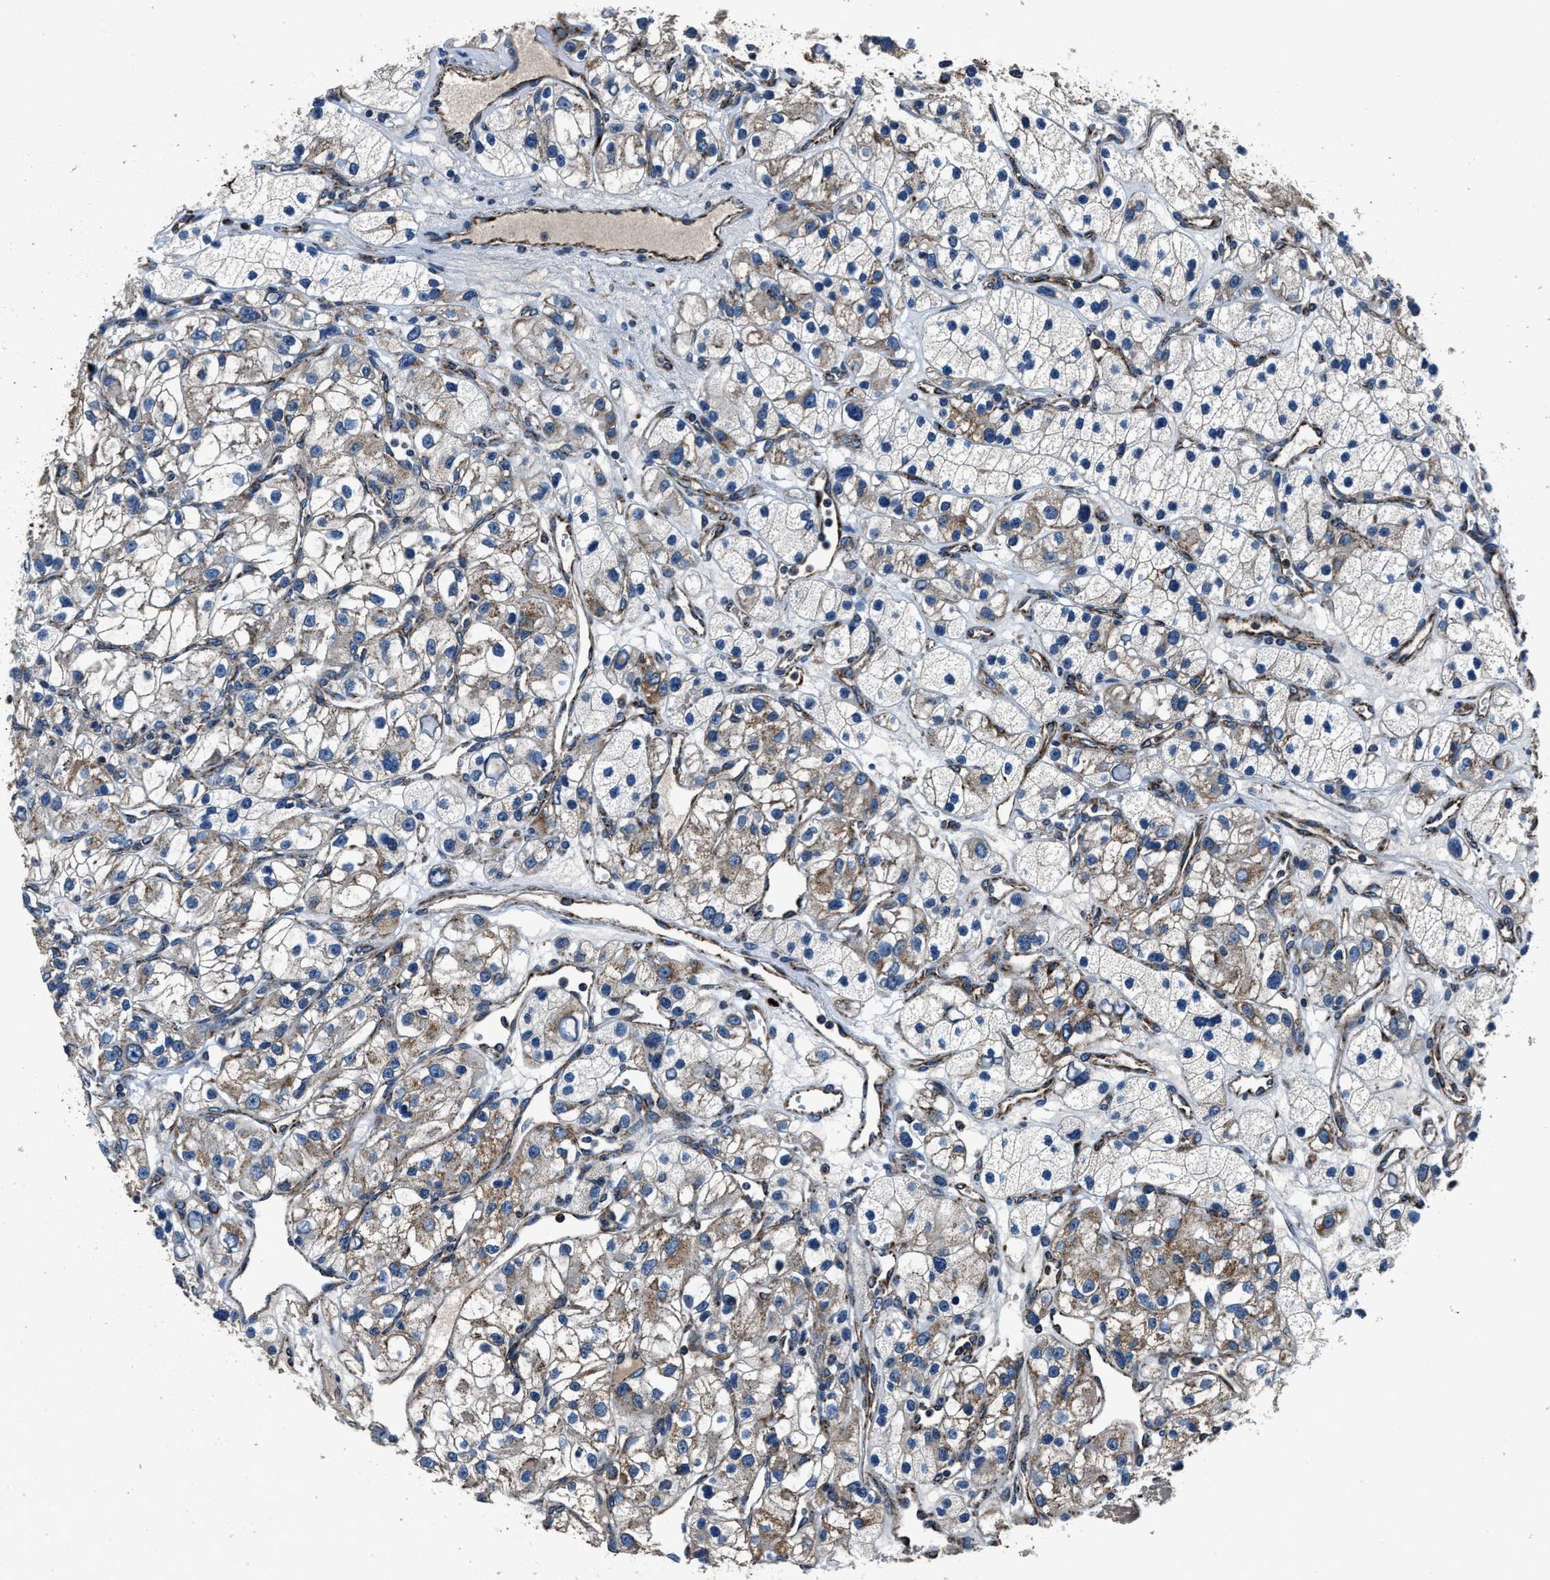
{"staining": {"intensity": "weak", "quantity": "25%-75%", "location": "cytoplasmic/membranous"}, "tissue": "renal cancer", "cell_type": "Tumor cells", "image_type": "cancer", "snomed": [{"axis": "morphology", "description": "Adenocarcinoma, NOS"}, {"axis": "topography", "description": "Kidney"}], "caption": "High-magnification brightfield microscopy of renal adenocarcinoma stained with DAB (brown) and counterstained with hematoxylin (blue). tumor cells exhibit weak cytoplasmic/membranous staining is identified in approximately25%-75% of cells. Using DAB (brown) and hematoxylin (blue) stains, captured at high magnification using brightfield microscopy.", "gene": "OGDH", "patient": {"sex": "female", "age": 57}}